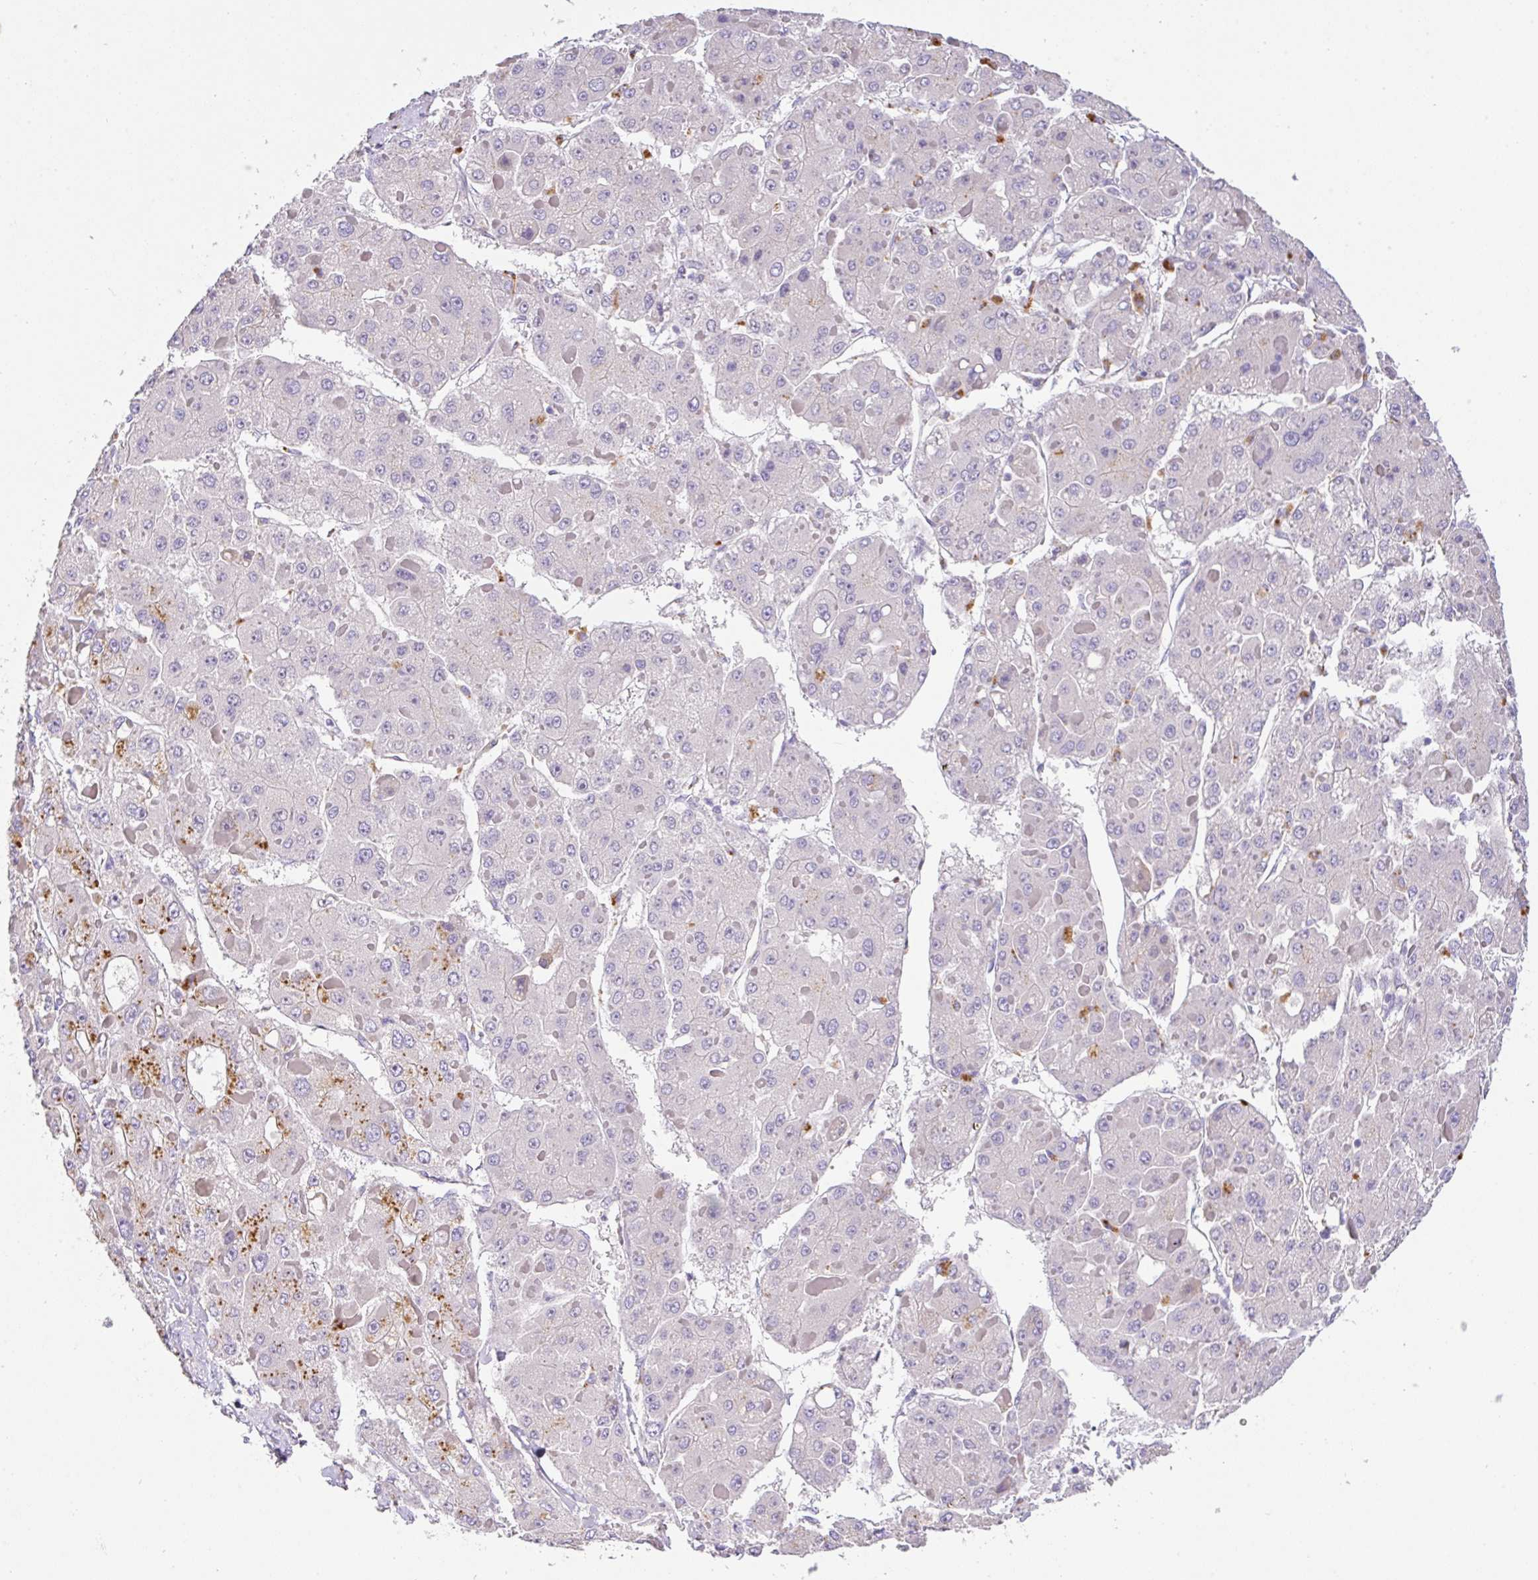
{"staining": {"intensity": "moderate", "quantity": "<25%", "location": "cytoplasmic/membranous"}, "tissue": "liver cancer", "cell_type": "Tumor cells", "image_type": "cancer", "snomed": [{"axis": "morphology", "description": "Carcinoma, Hepatocellular, NOS"}, {"axis": "topography", "description": "Liver"}], "caption": "Immunohistochemistry (DAB) staining of human liver cancer reveals moderate cytoplasmic/membranous protein expression in about <25% of tumor cells.", "gene": "EPN3", "patient": {"sex": "female", "age": 73}}